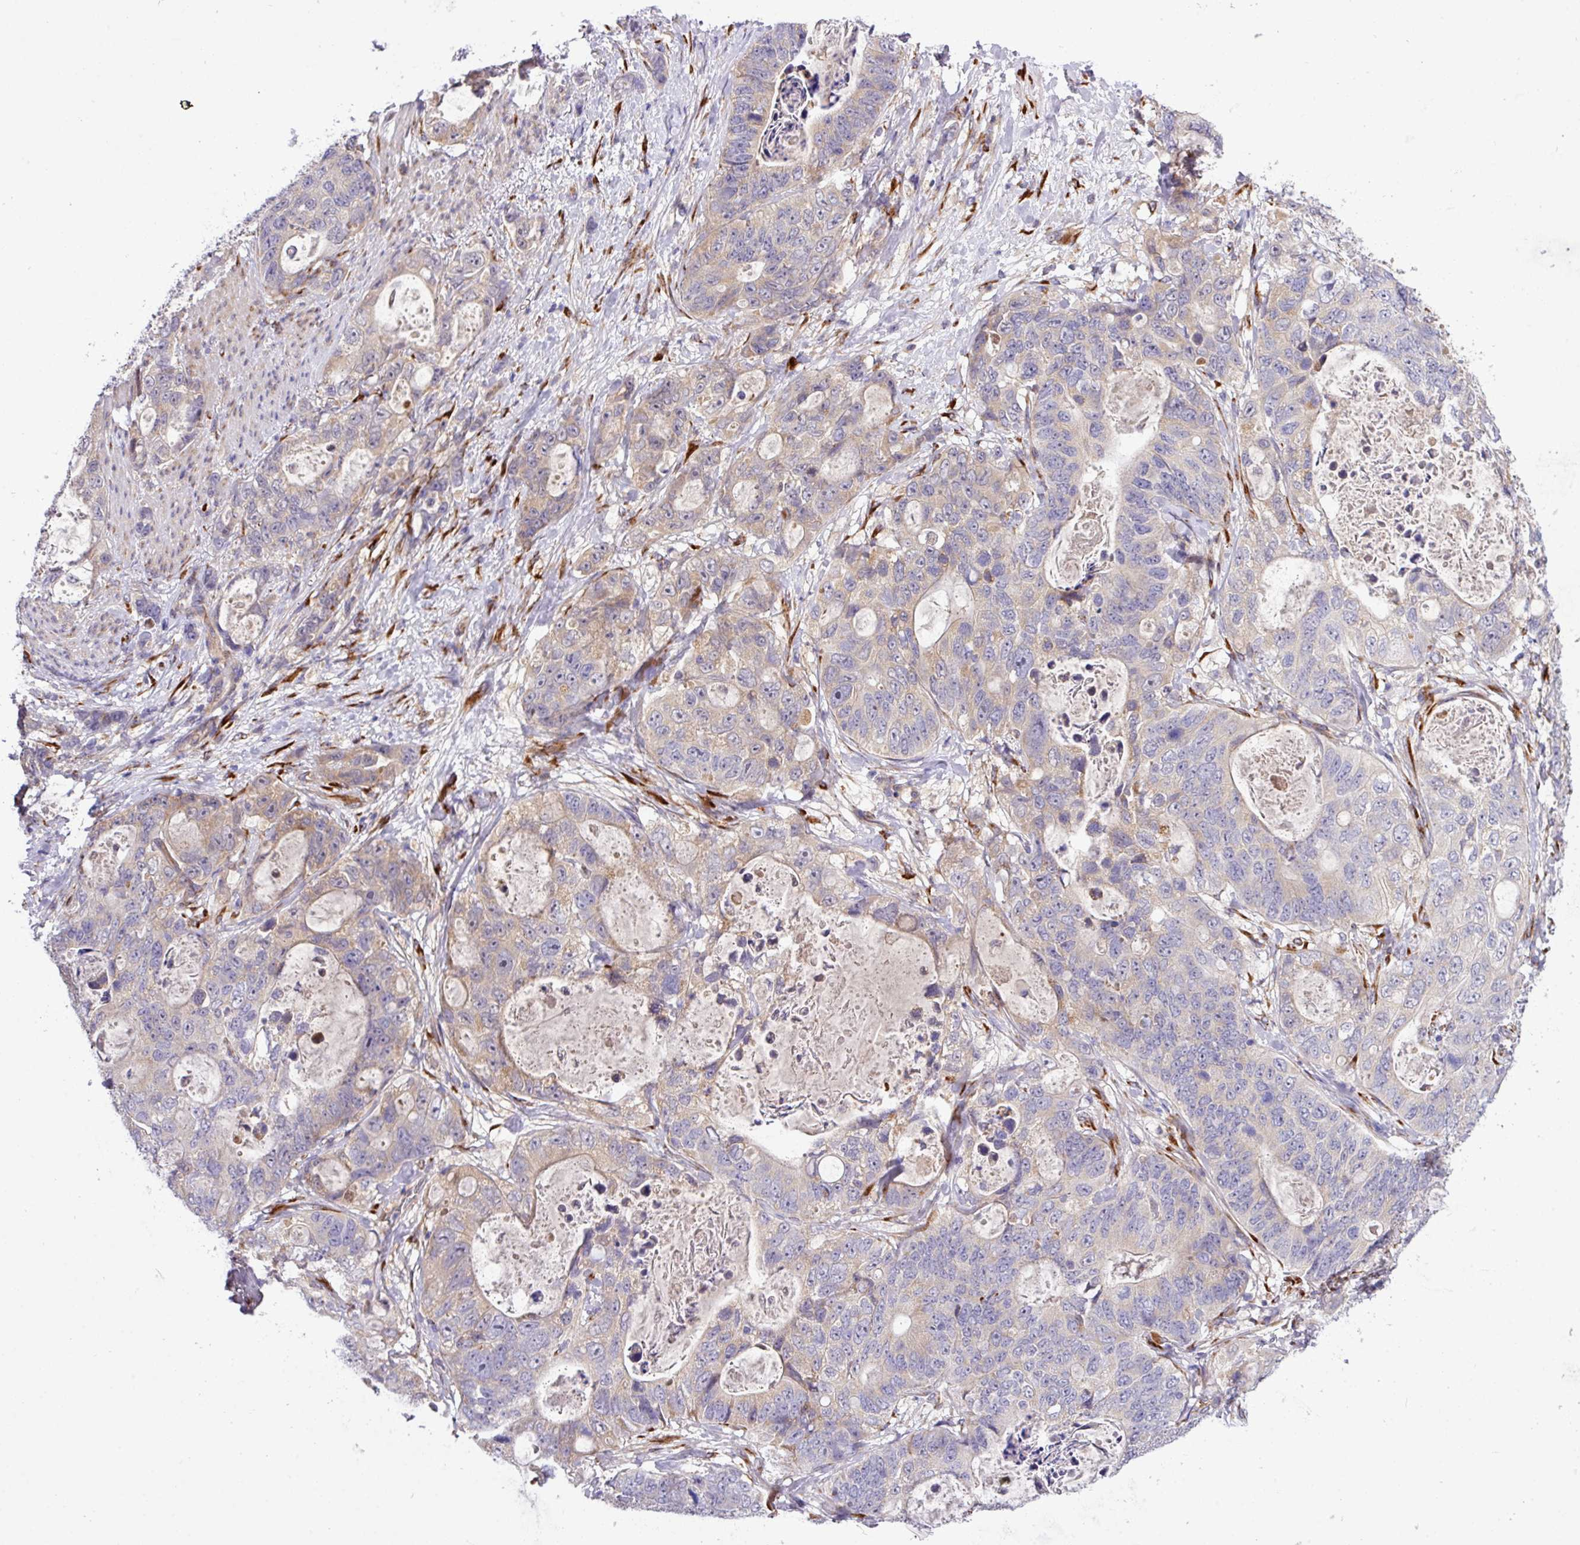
{"staining": {"intensity": "weak", "quantity": "<25%", "location": "cytoplasmic/membranous"}, "tissue": "stomach cancer", "cell_type": "Tumor cells", "image_type": "cancer", "snomed": [{"axis": "morphology", "description": "Normal tissue, NOS"}, {"axis": "morphology", "description": "Adenocarcinoma, NOS"}, {"axis": "topography", "description": "Stomach"}], "caption": "Immunohistochemistry photomicrograph of neoplastic tissue: human stomach cancer stained with DAB (3,3'-diaminobenzidine) displays no significant protein staining in tumor cells.", "gene": "TM2D2", "patient": {"sex": "female", "age": 89}}